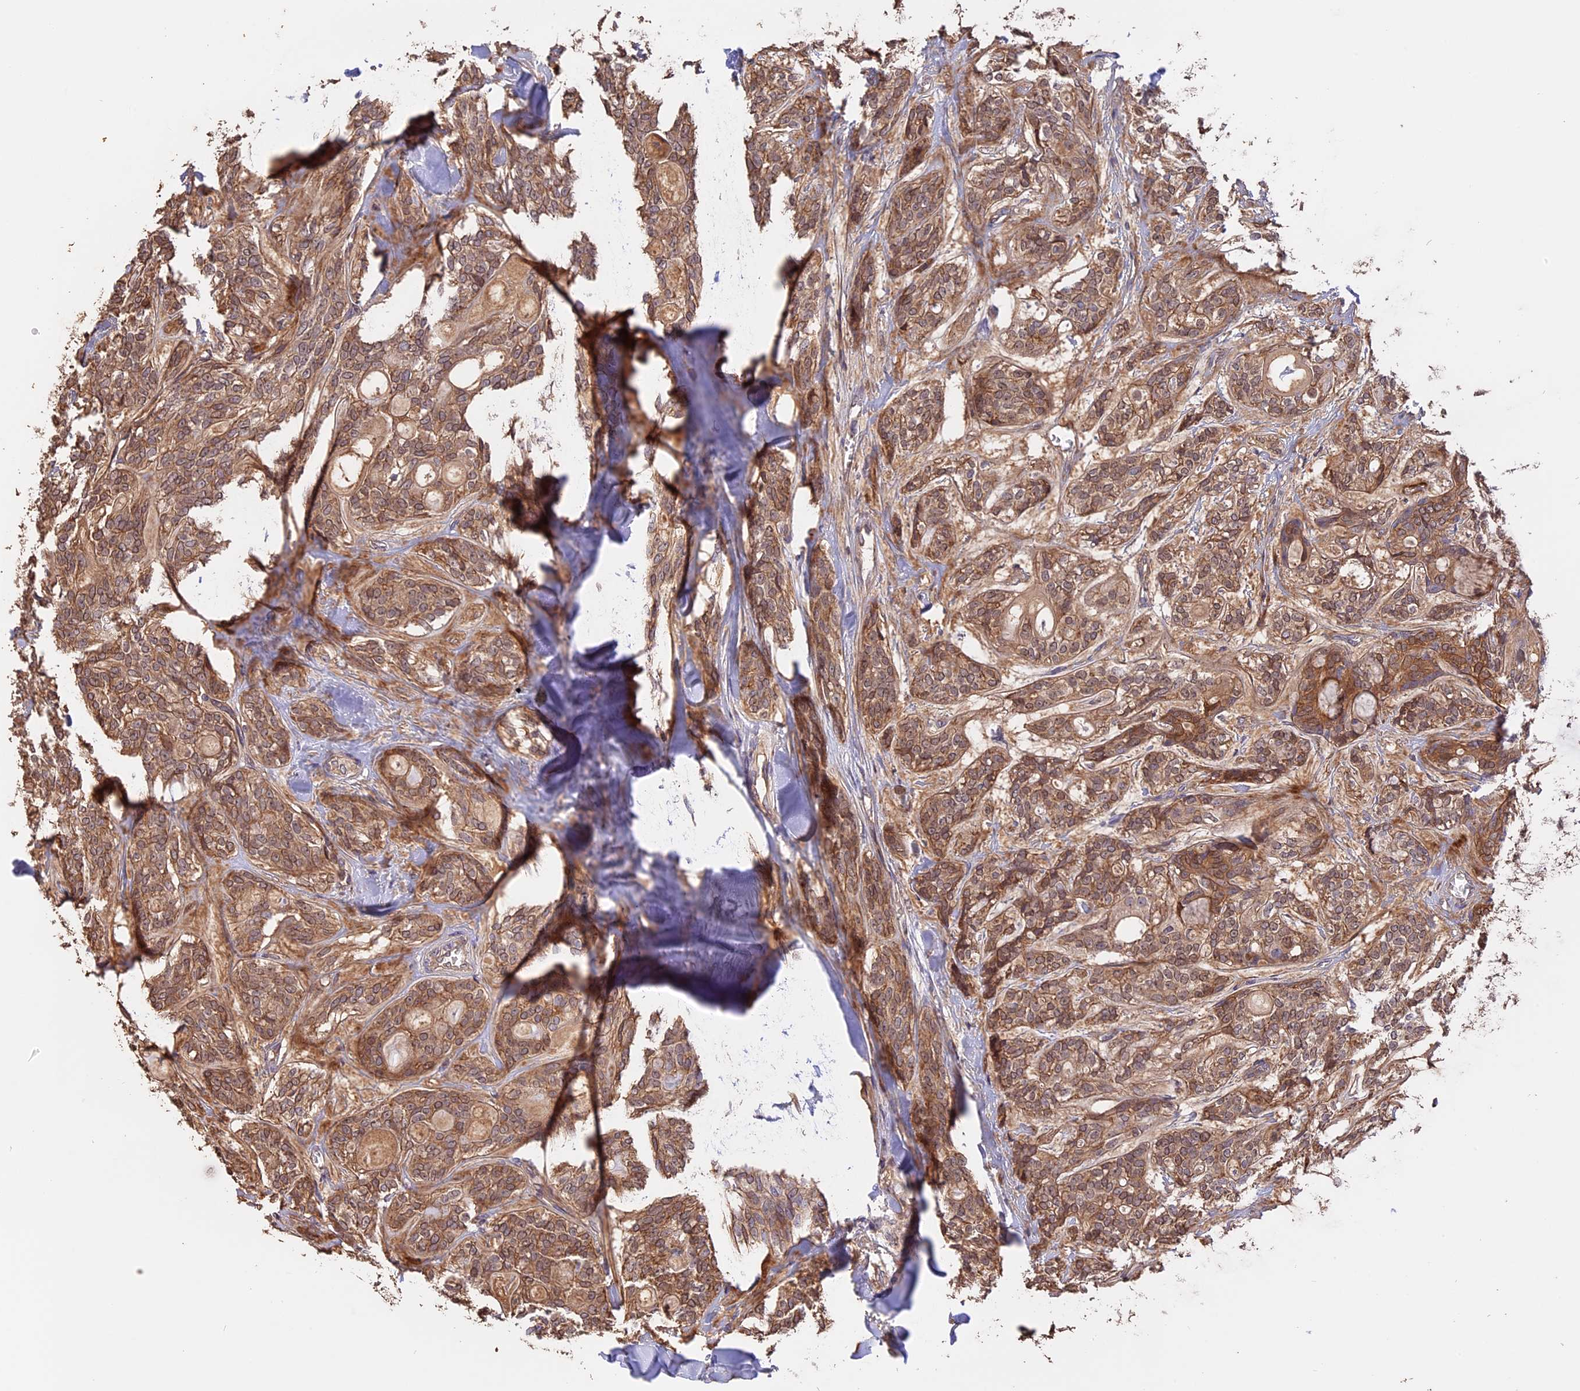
{"staining": {"intensity": "moderate", "quantity": ">75%", "location": "cytoplasmic/membranous"}, "tissue": "head and neck cancer", "cell_type": "Tumor cells", "image_type": "cancer", "snomed": [{"axis": "morphology", "description": "Adenocarcinoma, NOS"}, {"axis": "topography", "description": "Head-Neck"}], "caption": "Head and neck adenocarcinoma tissue displays moderate cytoplasmic/membranous positivity in approximately >75% of tumor cells (DAB (3,3'-diaminobenzidine) = brown stain, brightfield microscopy at high magnification).", "gene": "RASAL1", "patient": {"sex": "male", "age": 66}}